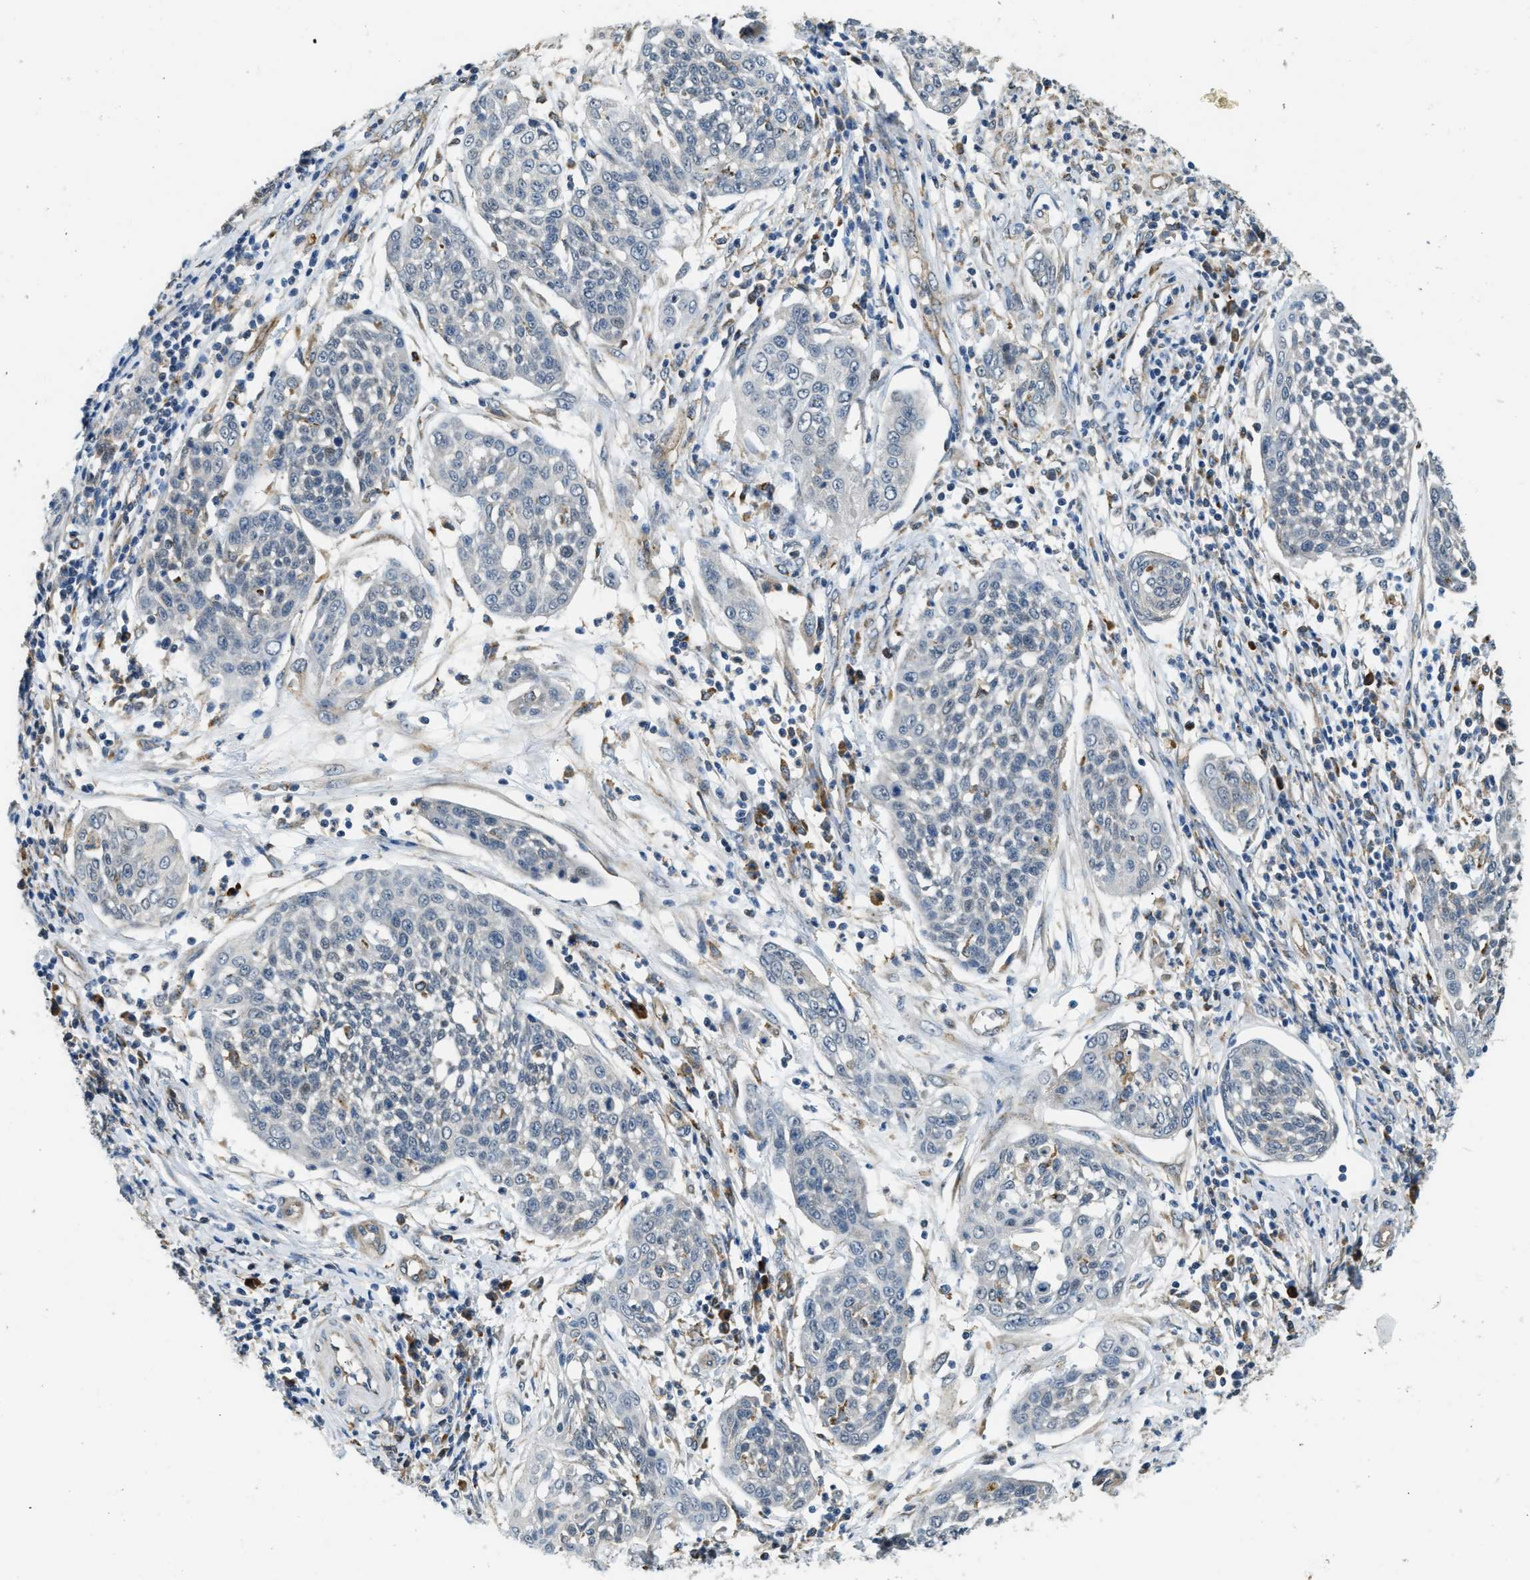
{"staining": {"intensity": "negative", "quantity": "none", "location": "none"}, "tissue": "cervical cancer", "cell_type": "Tumor cells", "image_type": "cancer", "snomed": [{"axis": "morphology", "description": "Squamous cell carcinoma, NOS"}, {"axis": "topography", "description": "Cervix"}], "caption": "Immunohistochemistry photomicrograph of neoplastic tissue: human squamous cell carcinoma (cervical) stained with DAB (3,3'-diaminobenzidine) reveals no significant protein staining in tumor cells.", "gene": "STARD3NL", "patient": {"sex": "female", "age": 34}}